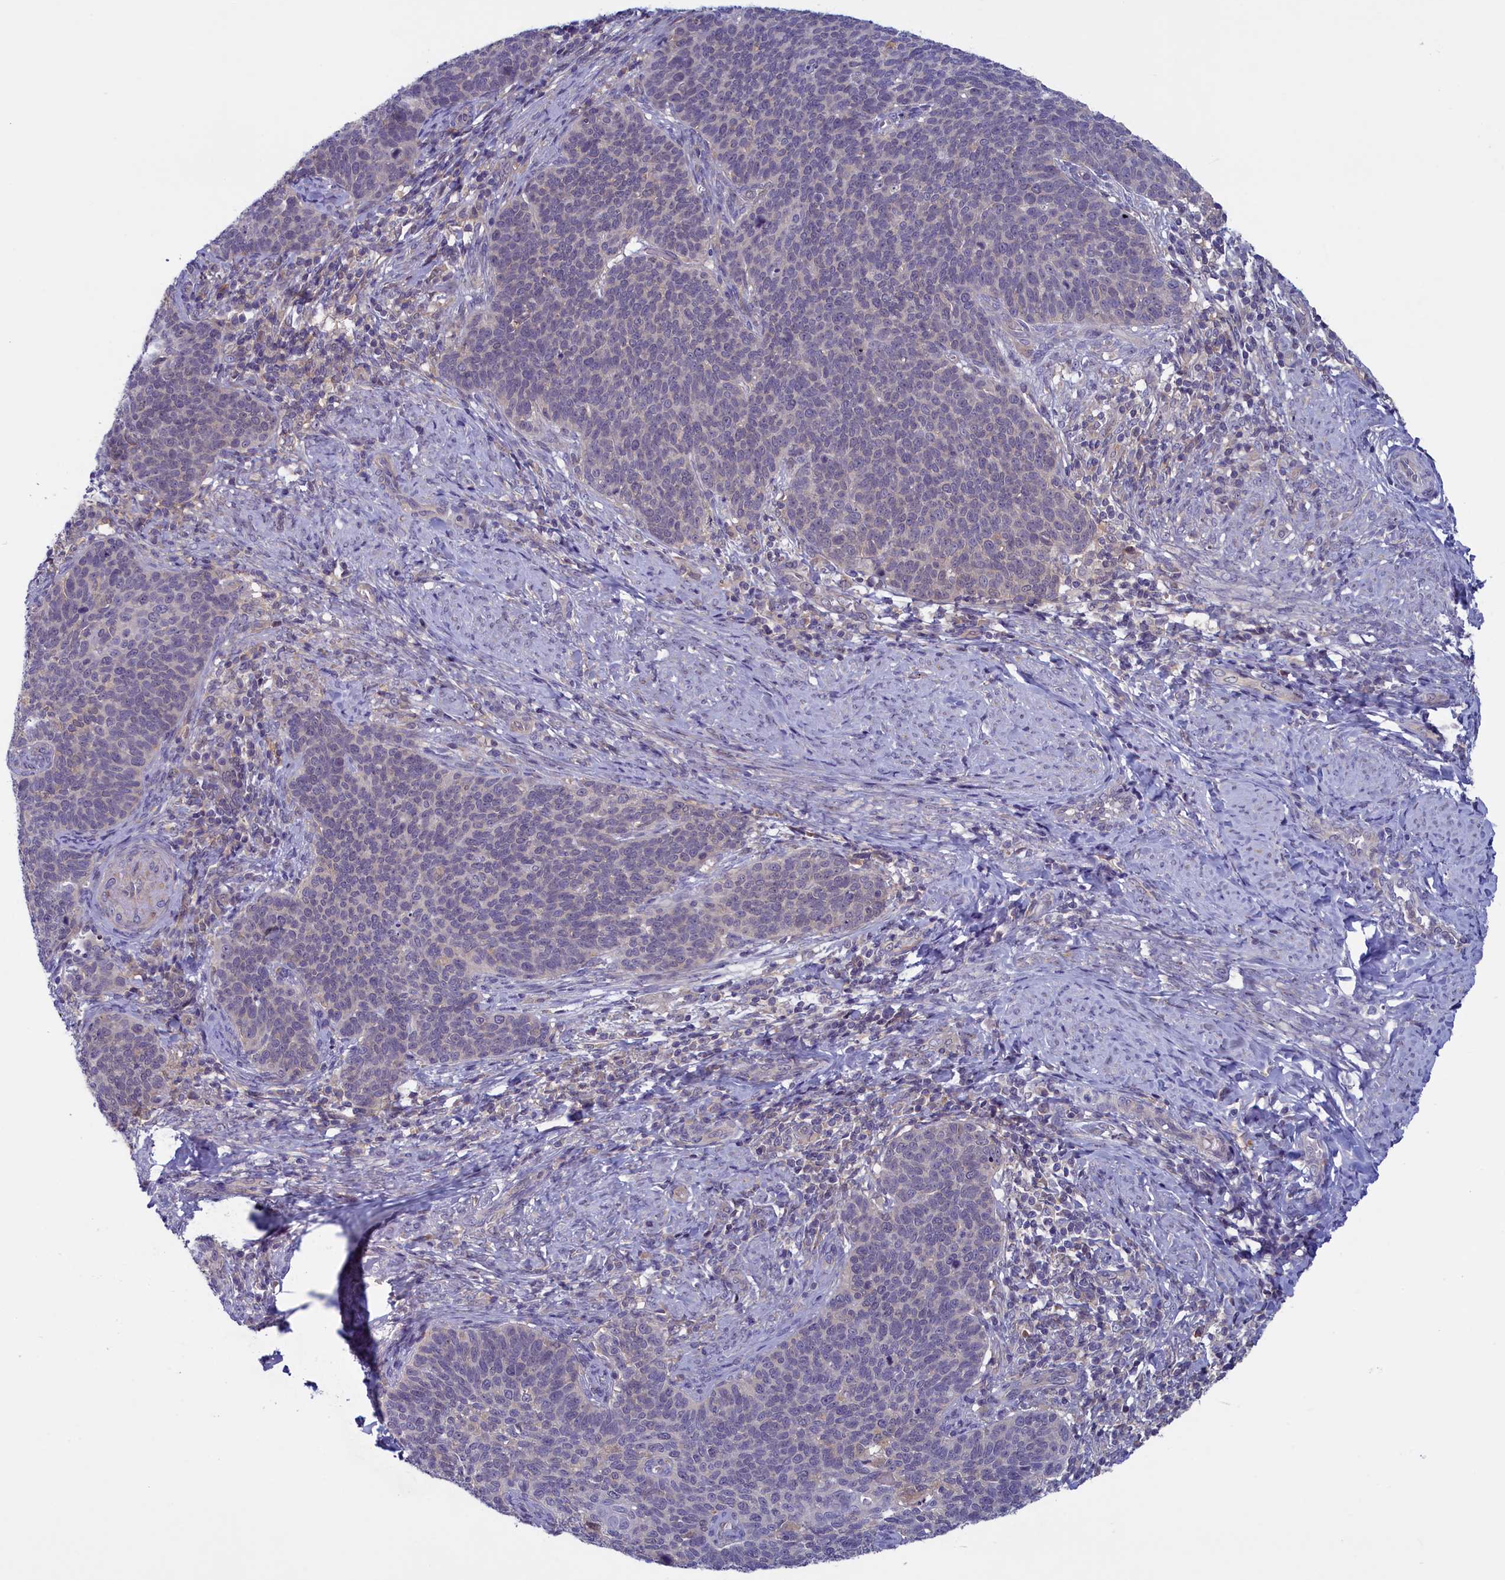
{"staining": {"intensity": "negative", "quantity": "none", "location": "none"}, "tissue": "cervical cancer", "cell_type": "Tumor cells", "image_type": "cancer", "snomed": [{"axis": "morphology", "description": "Normal tissue, NOS"}, {"axis": "morphology", "description": "Squamous cell carcinoma, NOS"}, {"axis": "topography", "description": "Cervix"}], "caption": "Immunohistochemistry of human squamous cell carcinoma (cervical) displays no staining in tumor cells.", "gene": "NUBP1", "patient": {"sex": "female", "age": 39}}